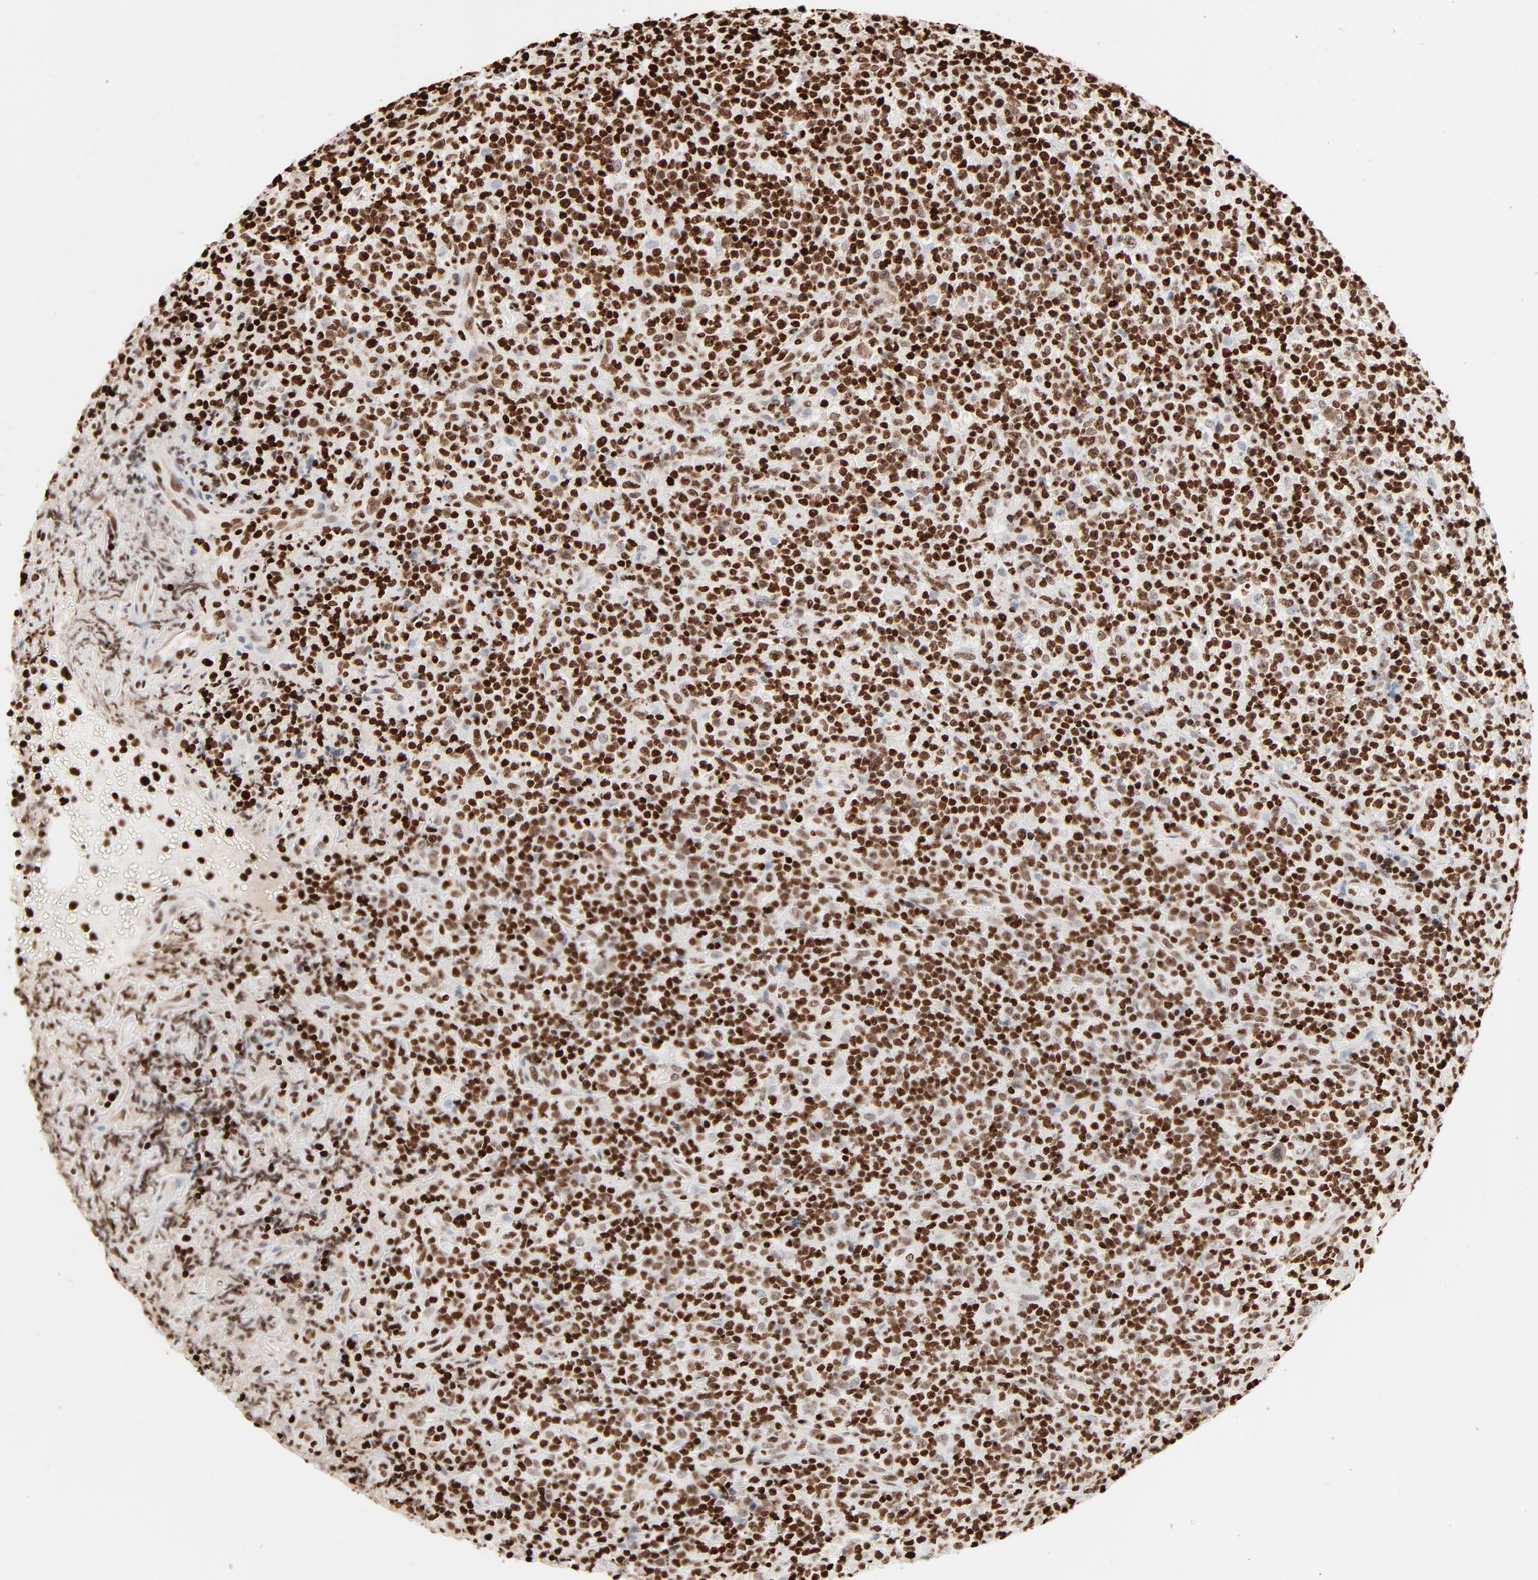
{"staining": {"intensity": "moderate", "quantity": ">75%", "location": "nuclear"}, "tissue": "lymphoma", "cell_type": "Tumor cells", "image_type": "cancer", "snomed": [{"axis": "morphology", "description": "Hodgkin's disease, NOS"}, {"axis": "topography", "description": "Lymph node"}], "caption": "Immunohistochemical staining of human Hodgkin's disease shows medium levels of moderate nuclear protein positivity in about >75% of tumor cells.", "gene": "HMGB2", "patient": {"sex": "male", "age": 65}}